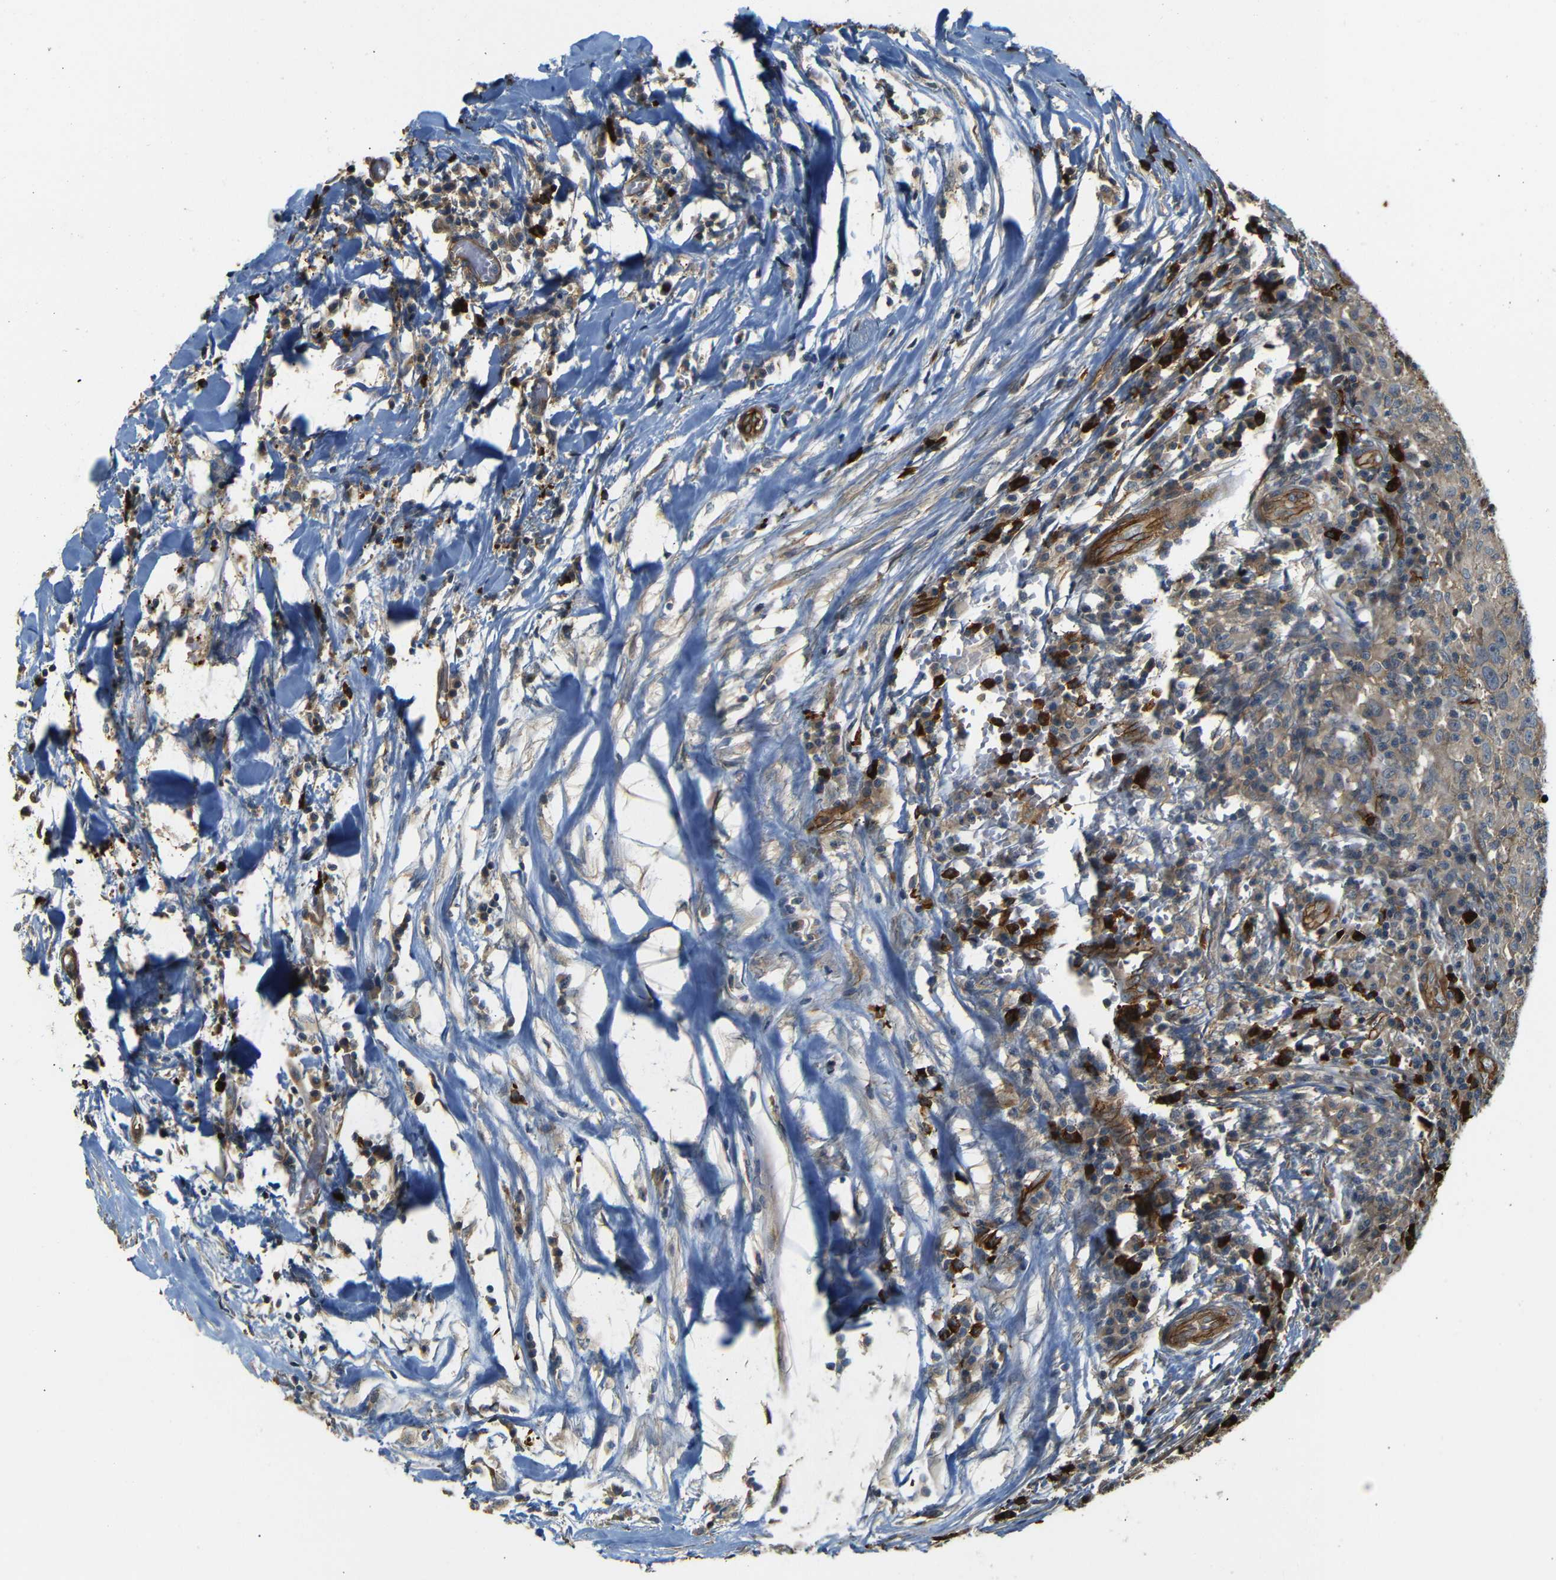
{"staining": {"intensity": "moderate", "quantity": ">75%", "location": "cytoplasmic/membranous"}, "tissue": "head and neck cancer", "cell_type": "Tumor cells", "image_type": "cancer", "snomed": [{"axis": "morphology", "description": "Adenocarcinoma, NOS"}, {"axis": "topography", "description": "Salivary gland"}, {"axis": "topography", "description": "Head-Neck"}], "caption": "Immunohistochemistry (DAB (3,3'-diaminobenzidine)) staining of human head and neck adenocarcinoma shows moderate cytoplasmic/membranous protein staining in approximately >75% of tumor cells. Immunohistochemistry (ihc) stains the protein of interest in brown and the nuclei are stained blue.", "gene": "RELL1", "patient": {"sex": "female", "age": 65}}